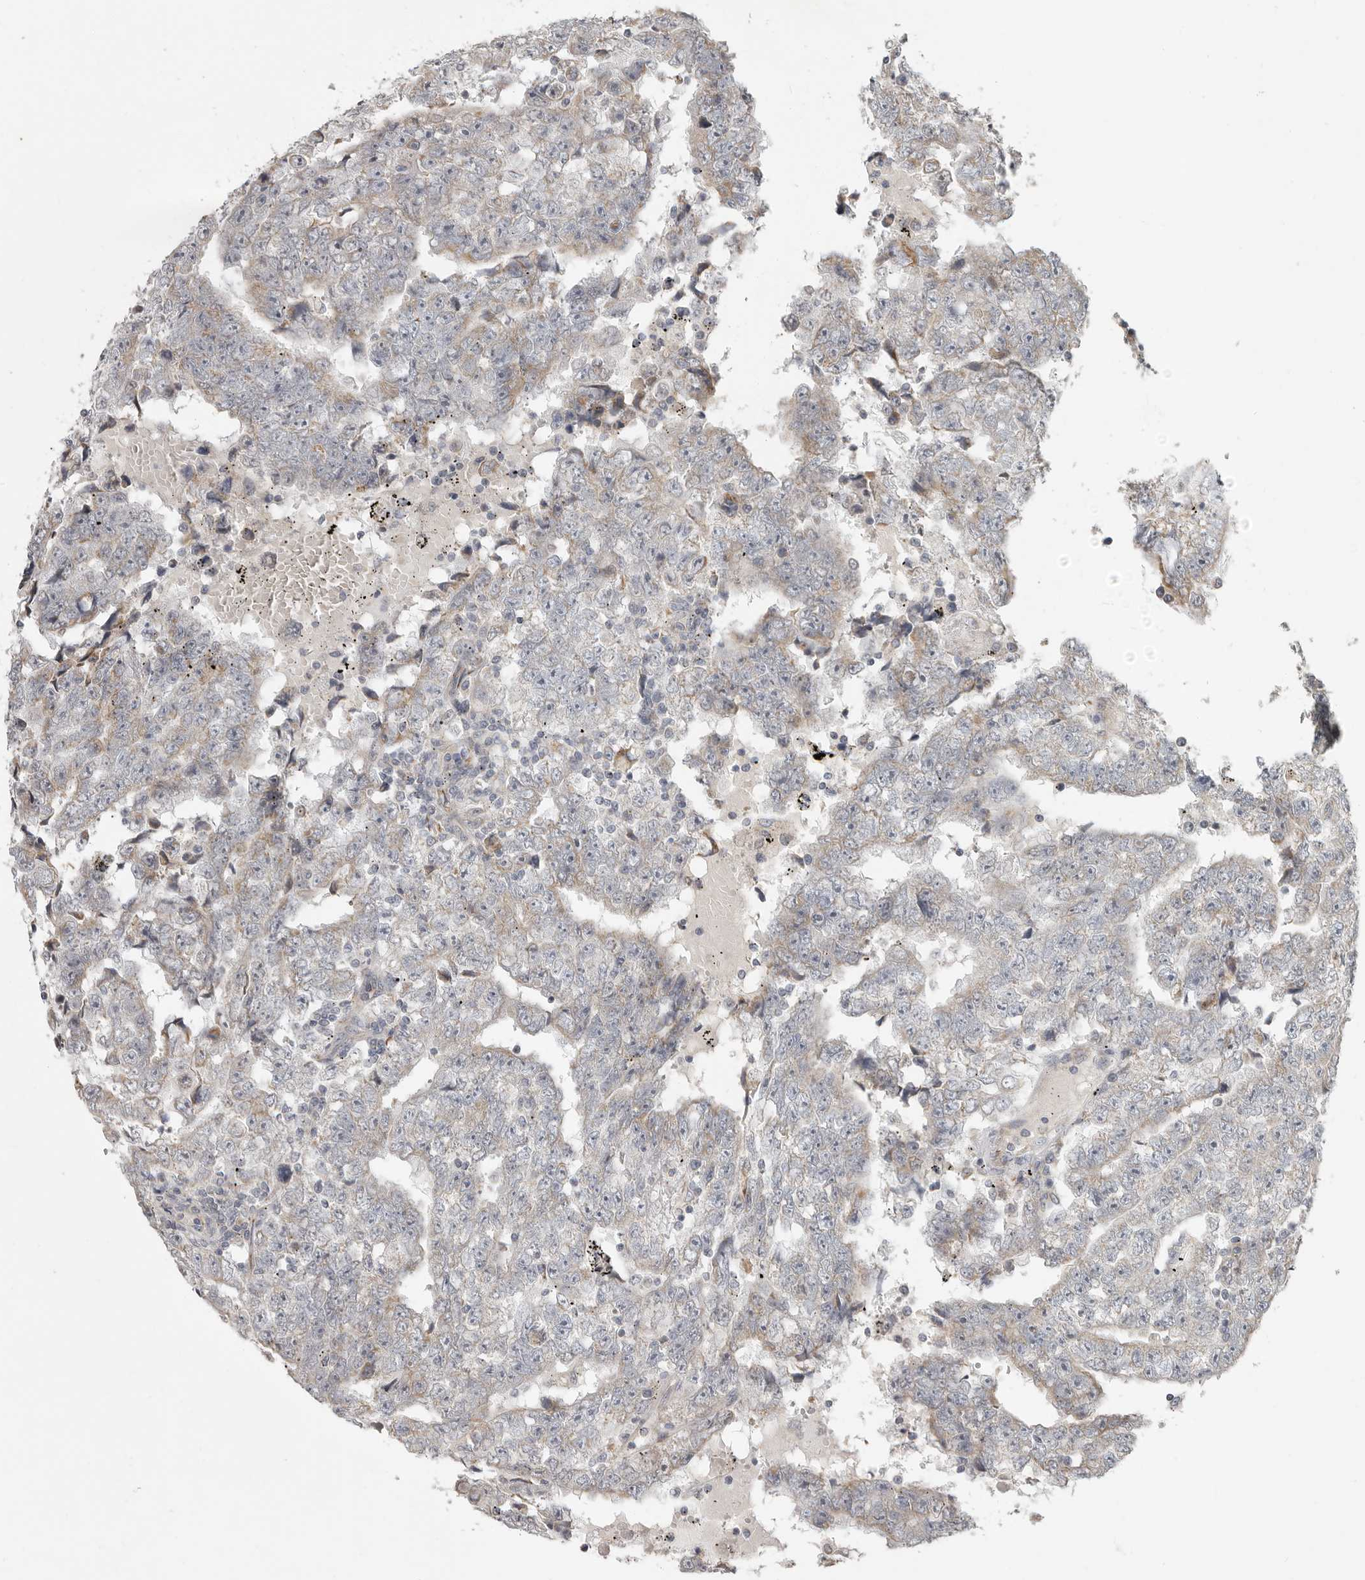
{"staining": {"intensity": "weak", "quantity": "<25%", "location": "cytoplasmic/membranous"}, "tissue": "testis cancer", "cell_type": "Tumor cells", "image_type": "cancer", "snomed": [{"axis": "morphology", "description": "Carcinoma, Embryonal, NOS"}, {"axis": "topography", "description": "Testis"}], "caption": "Histopathology image shows no protein expression in tumor cells of testis cancer tissue.", "gene": "UNK", "patient": {"sex": "male", "age": 25}}